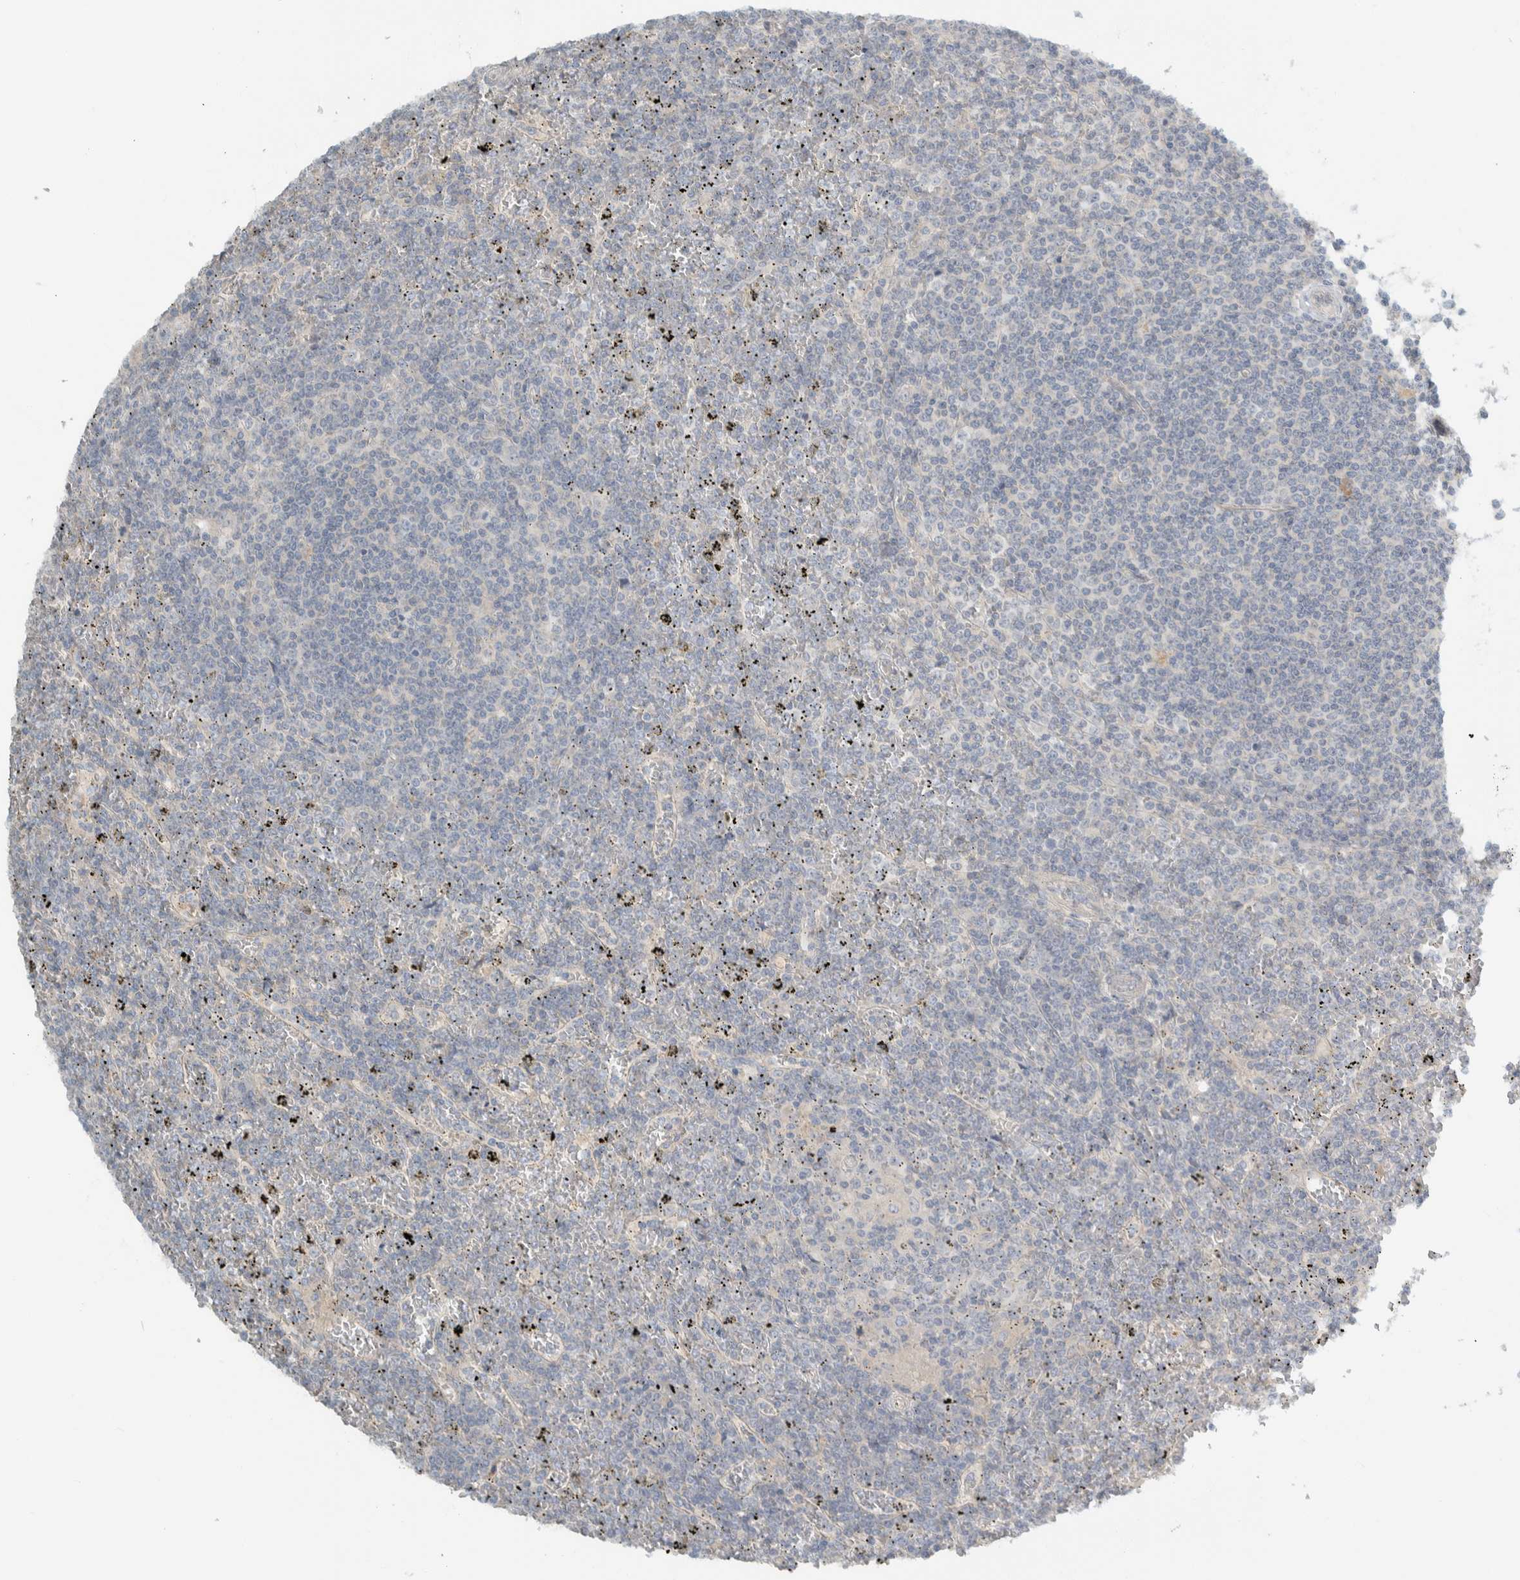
{"staining": {"intensity": "negative", "quantity": "none", "location": "none"}, "tissue": "lymphoma", "cell_type": "Tumor cells", "image_type": "cancer", "snomed": [{"axis": "morphology", "description": "Malignant lymphoma, non-Hodgkin's type, Low grade"}, {"axis": "topography", "description": "Spleen"}], "caption": "A high-resolution image shows immunohistochemistry (IHC) staining of malignant lymphoma, non-Hodgkin's type (low-grade), which displays no significant positivity in tumor cells.", "gene": "HGS", "patient": {"sex": "female", "age": 19}}